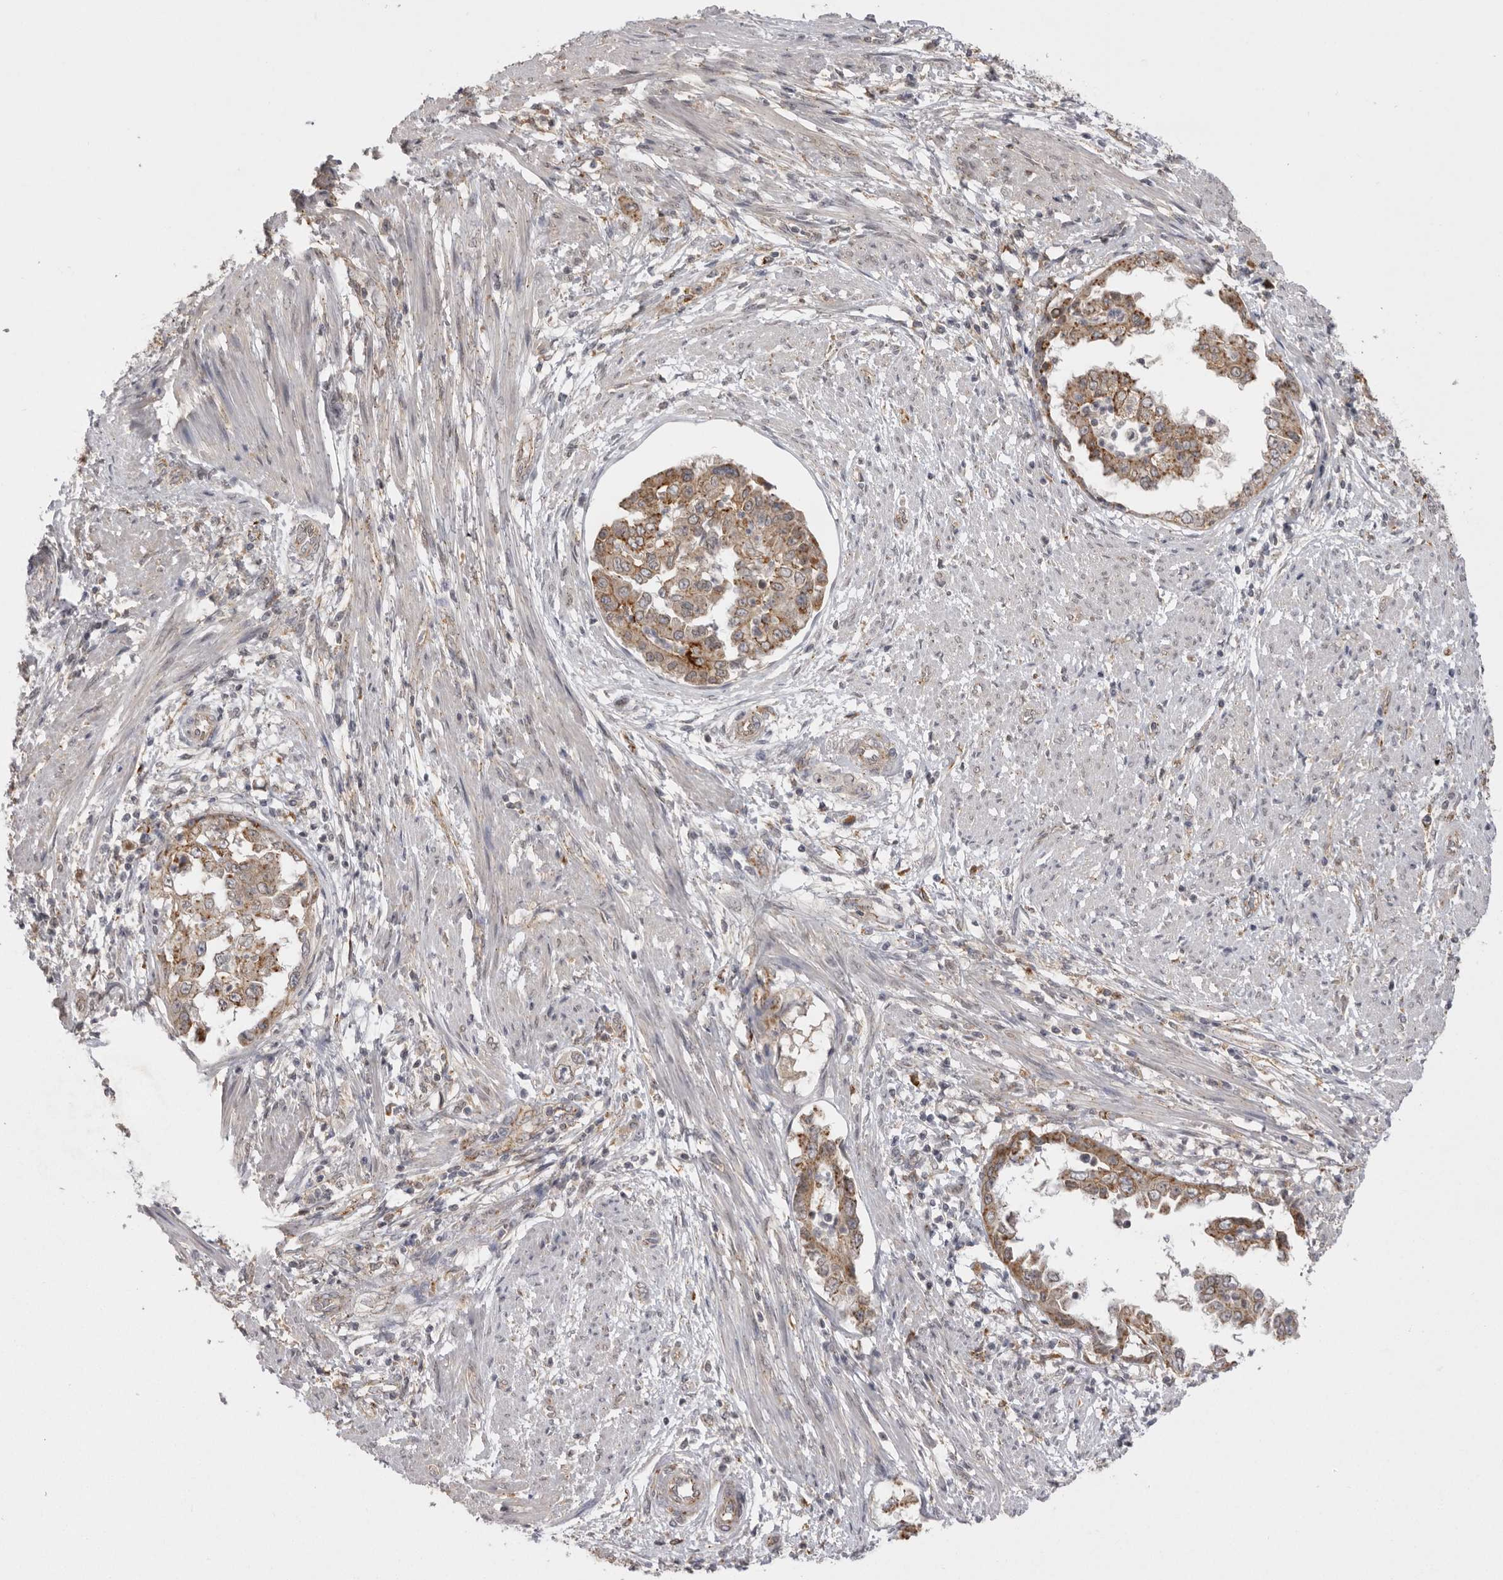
{"staining": {"intensity": "moderate", "quantity": ">75%", "location": "cytoplasmic/membranous"}, "tissue": "endometrial cancer", "cell_type": "Tumor cells", "image_type": "cancer", "snomed": [{"axis": "morphology", "description": "Adenocarcinoma, NOS"}, {"axis": "topography", "description": "Endometrium"}], "caption": "A brown stain highlights moderate cytoplasmic/membranous expression of a protein in human endometrial cancer tumor cells. Using DAB (brown) and hematoxylin (blue) stains, captured at high magnification using brightfield microscopy.", "gene": "TLR3", "patient": {"sex": "female", "age": 85}}